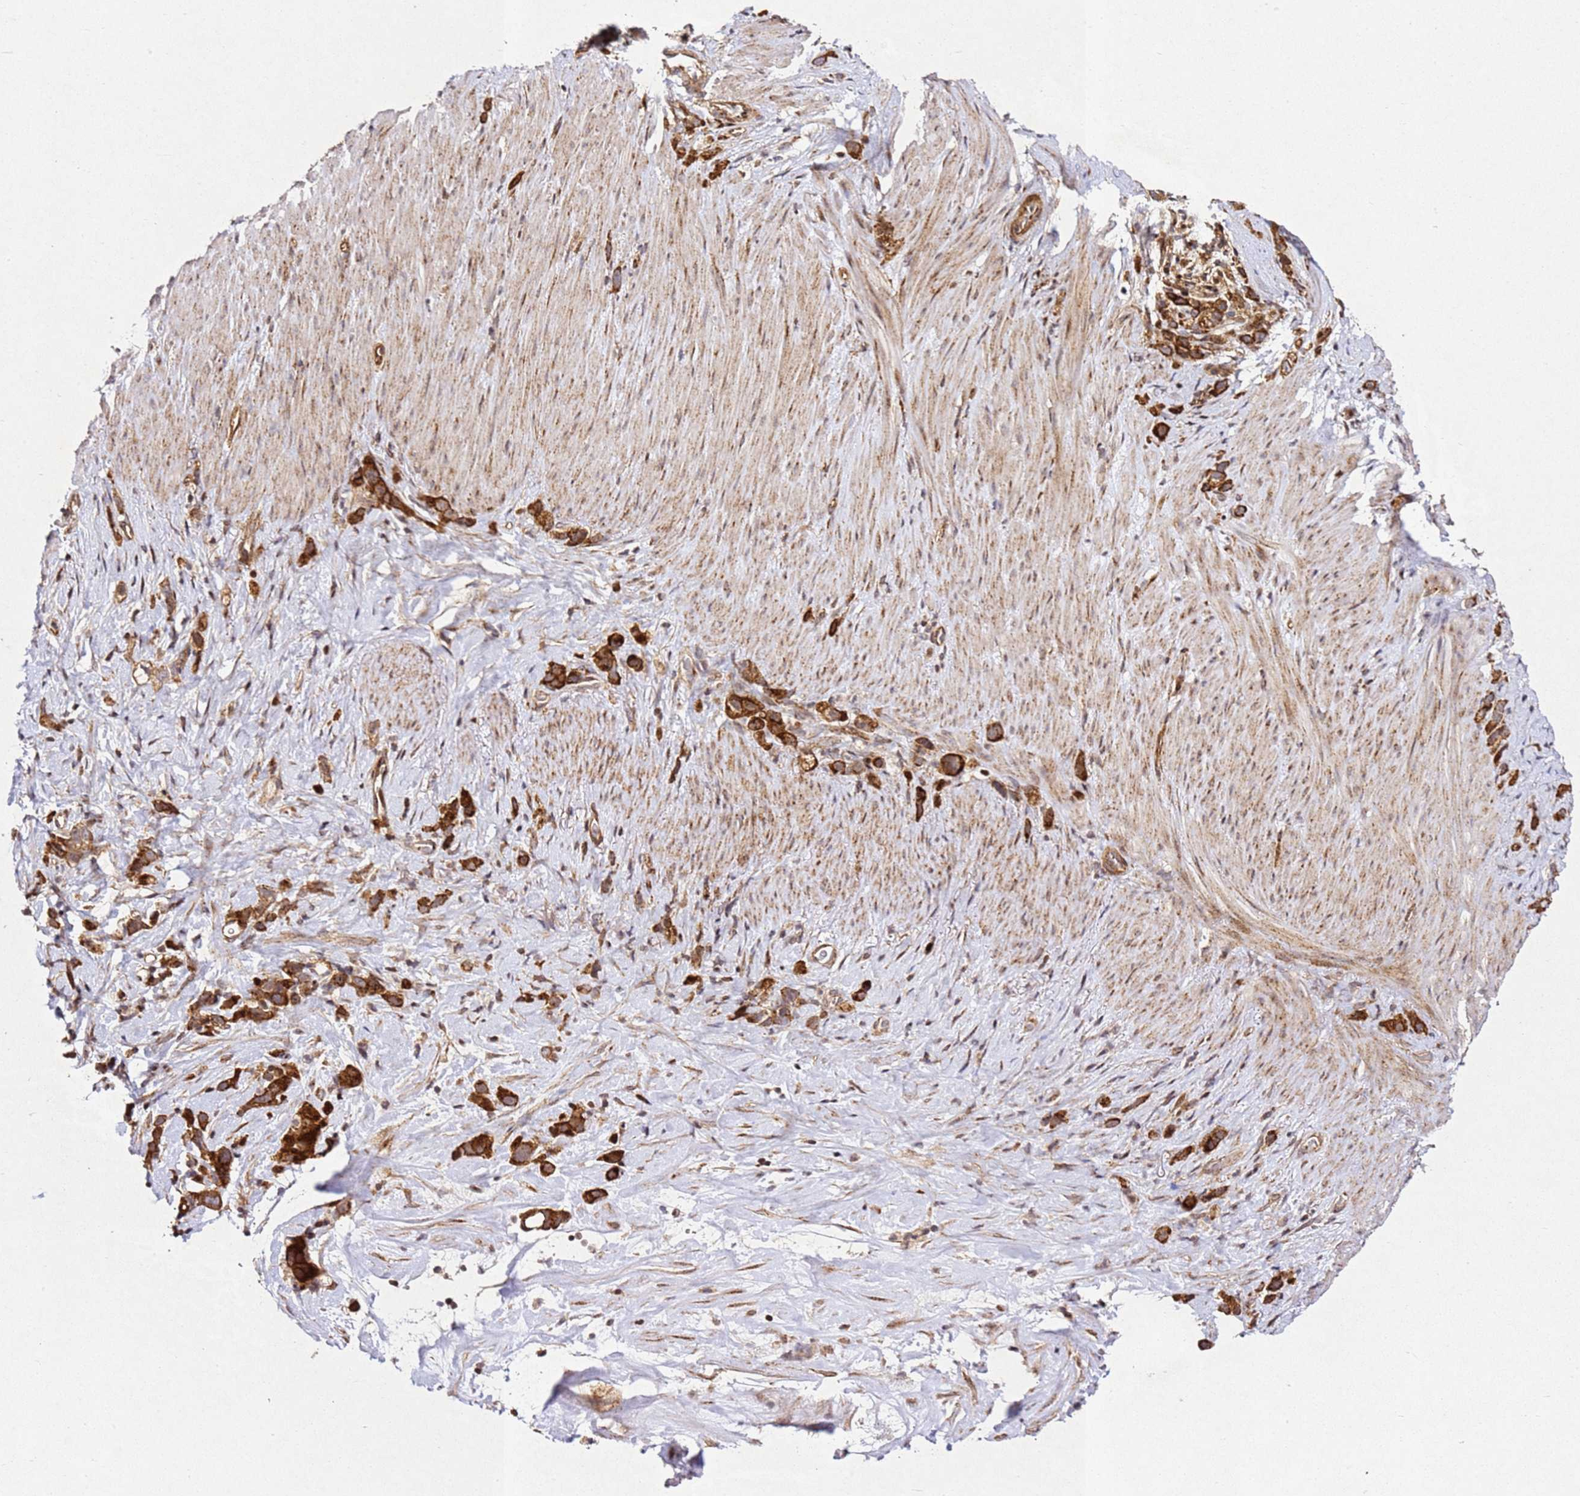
{"staining": {"intensity": "strong", "quantity": ">75%", "location": "cytoplasmic/membranous"}, "tissue": "stomach cancer", "cell_type": "Tumor cells", "image_type": "cancer", "snomed": [{"axis": "morphology", "description": "Adenocarcinoma, NOS"}, {"axis": "topography", "description": "Stomach"}], "caption": "Adenocarcinoma (stomach) stained with a brown dye displays strong cytoplasmic/membranous positive positivity in approximately >75% of tumor cells.", "gene": "ZNF296", "patient": {"sex": "female", "age": 65}}